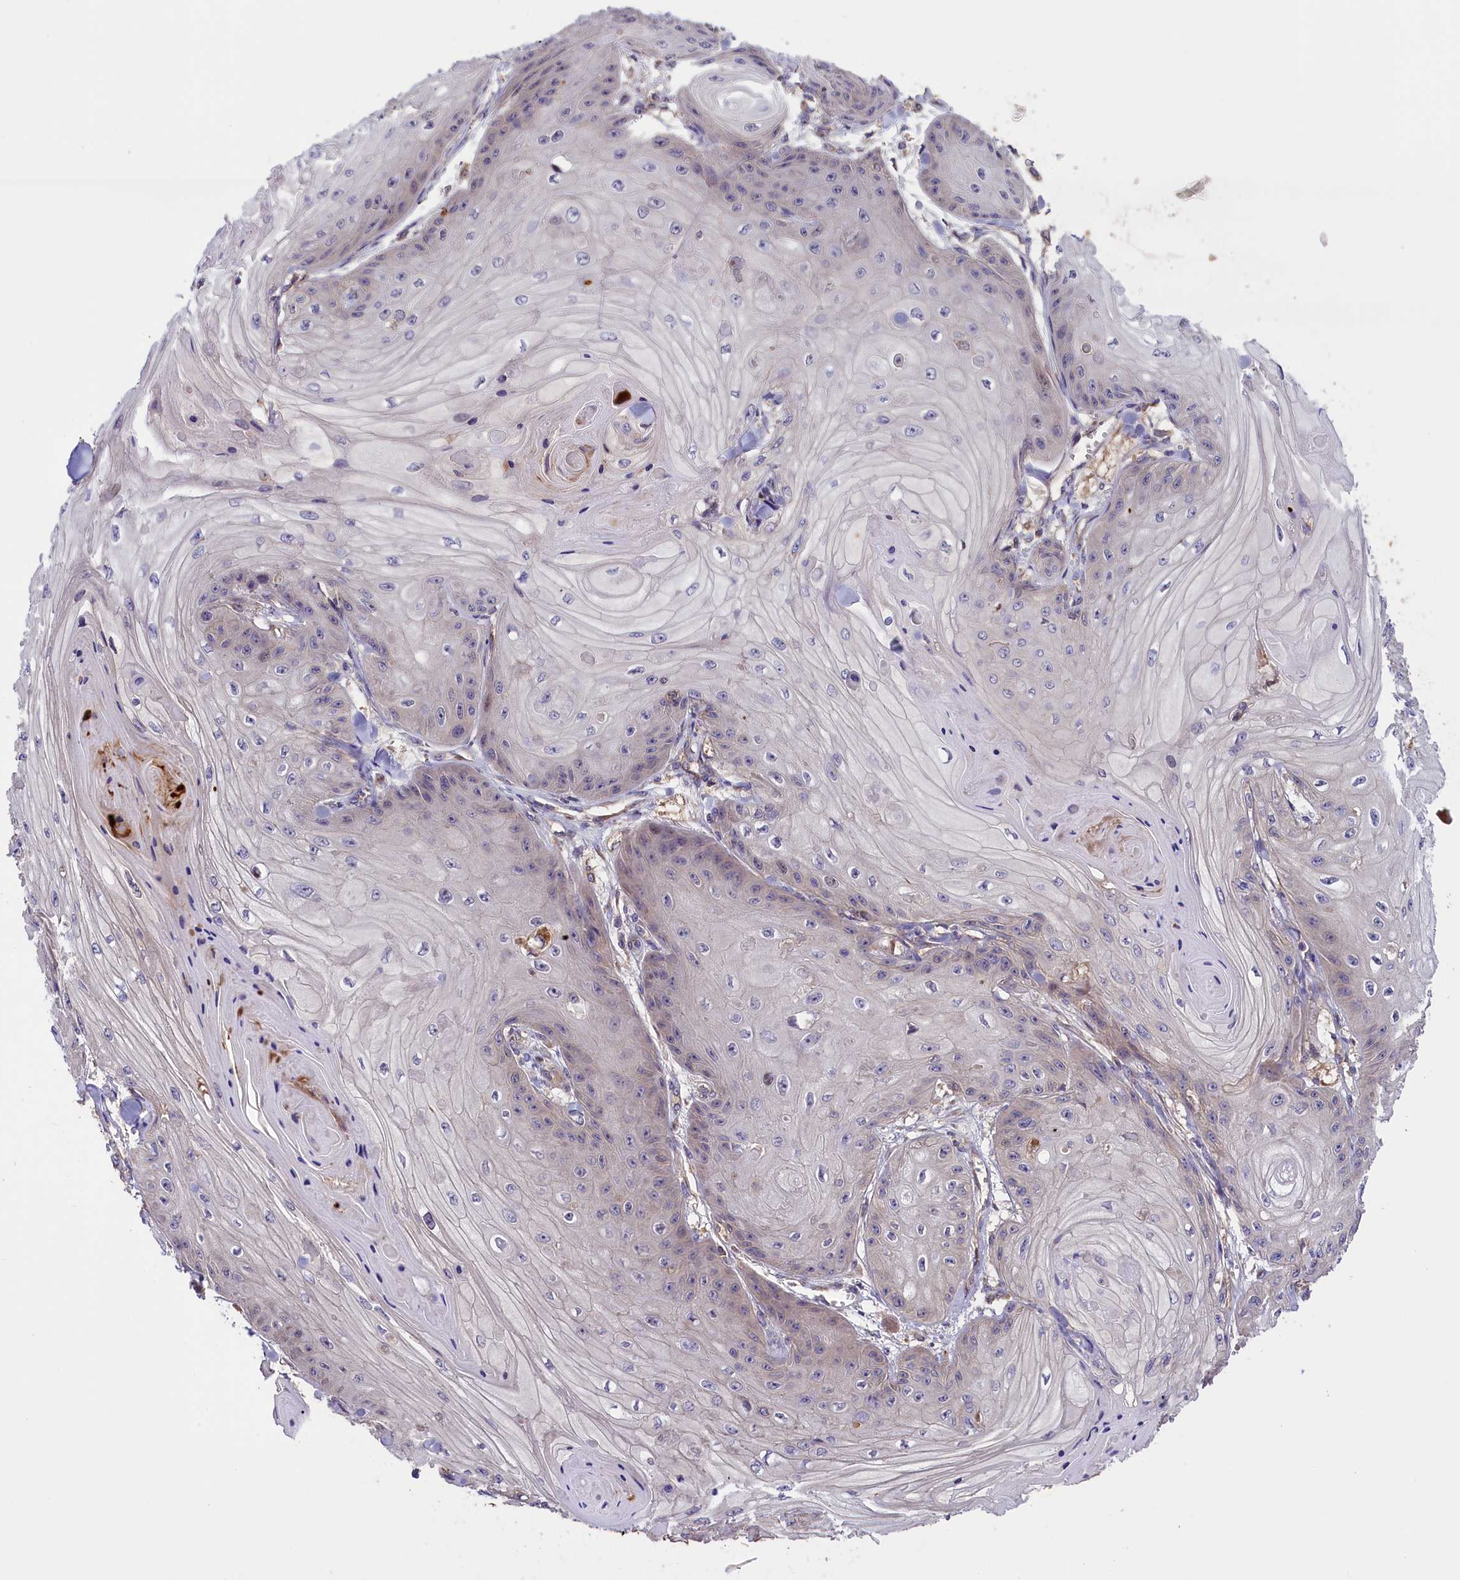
{"staining": {"intensity": "negative", "quantity": "none", "location": "none"}, "tissue": "skin cancer", "cell_type": "Tumor cells", "image_type": "cancer", "snomed": [{"axis": "morphology", "description": "Squamous cell carcinoma, NOS"}, {"axis": "topography", "description": "Skin"}], "caption": "Skin squamous cell carcinoma was stained to show a protein in brown. There is no significant positivity in tumor cells.", "gene": "SETD6", "patient": {"sex": "male", "age": 74}}